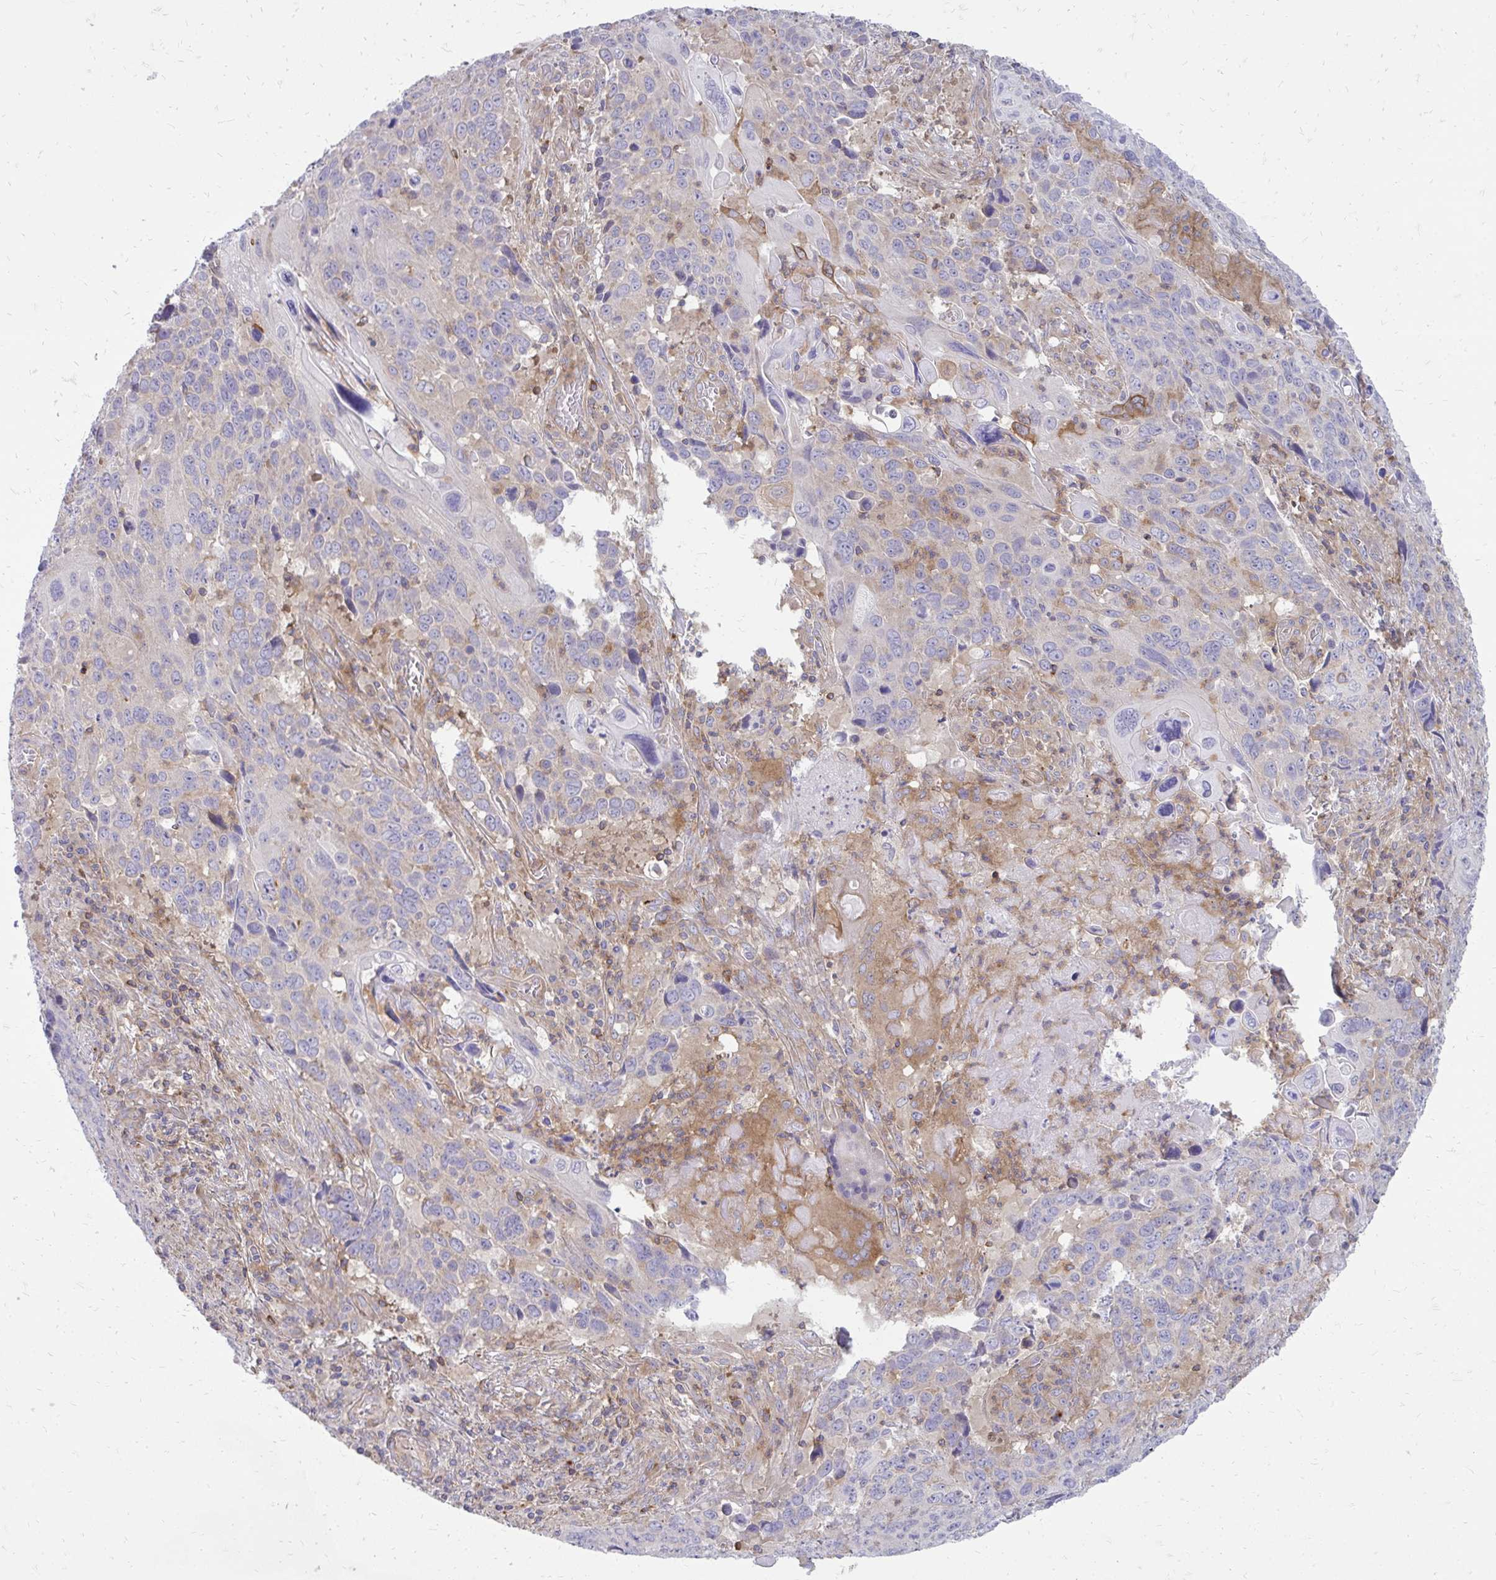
{"staining": {"intensity": "negative", "quantity": "none", "location": "none"}, "tissue": "lung cancer", "cell_type": "Tumor cells", "image_type": "cancer", "snomed": [{"axis": "morphology", "description": "Squamous cell carcinoma, NOS"}, {"axis": "topography", "description": "Lung"}], "caption": "Histopathology image shows no protein positivity in tumor cells of lung cancer tissue.", "gene": "ASAP1", "patient": {"sex": "male", "age": 68}}